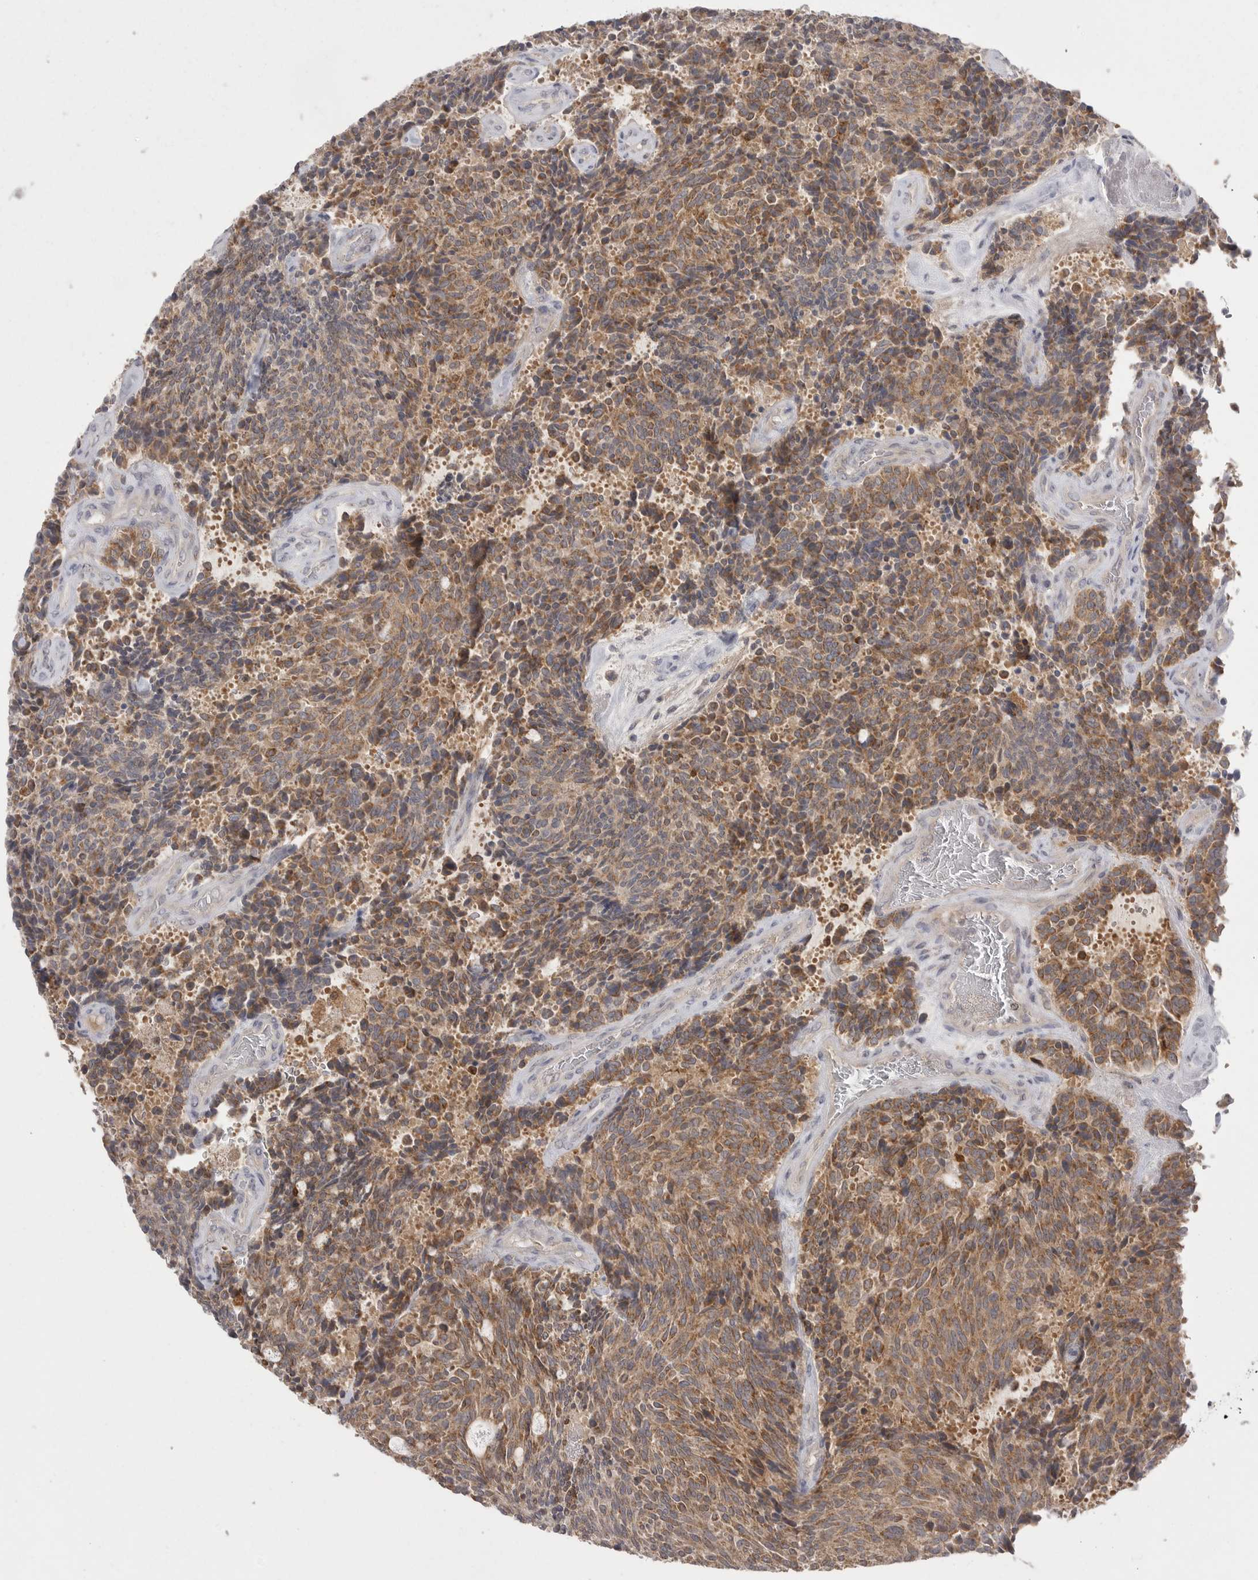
{"staining": {"intensity": "moderate", "quantity": ">75%", "location": "cytoplasmic/membranous"}, "tissue": "carcinoid", "cell_type": "Tumor cells", "image_type": "cancer", "snomed": [{"axis": "morphology", "description": "Carcinoid, malignant, NOS"}, {"axis": "topography", "description": "Pancreas"}], "caption": "This photomicrograph demonstrates carcinoid stained with IHC to label a protein in brown. The cytoplasmic/membranous of tumor cells show moderate positivity for the protein. Nuclei are counter-stained blue.", "gene": "KYAT3", "patient": {"sex": "female", "age": 54}}